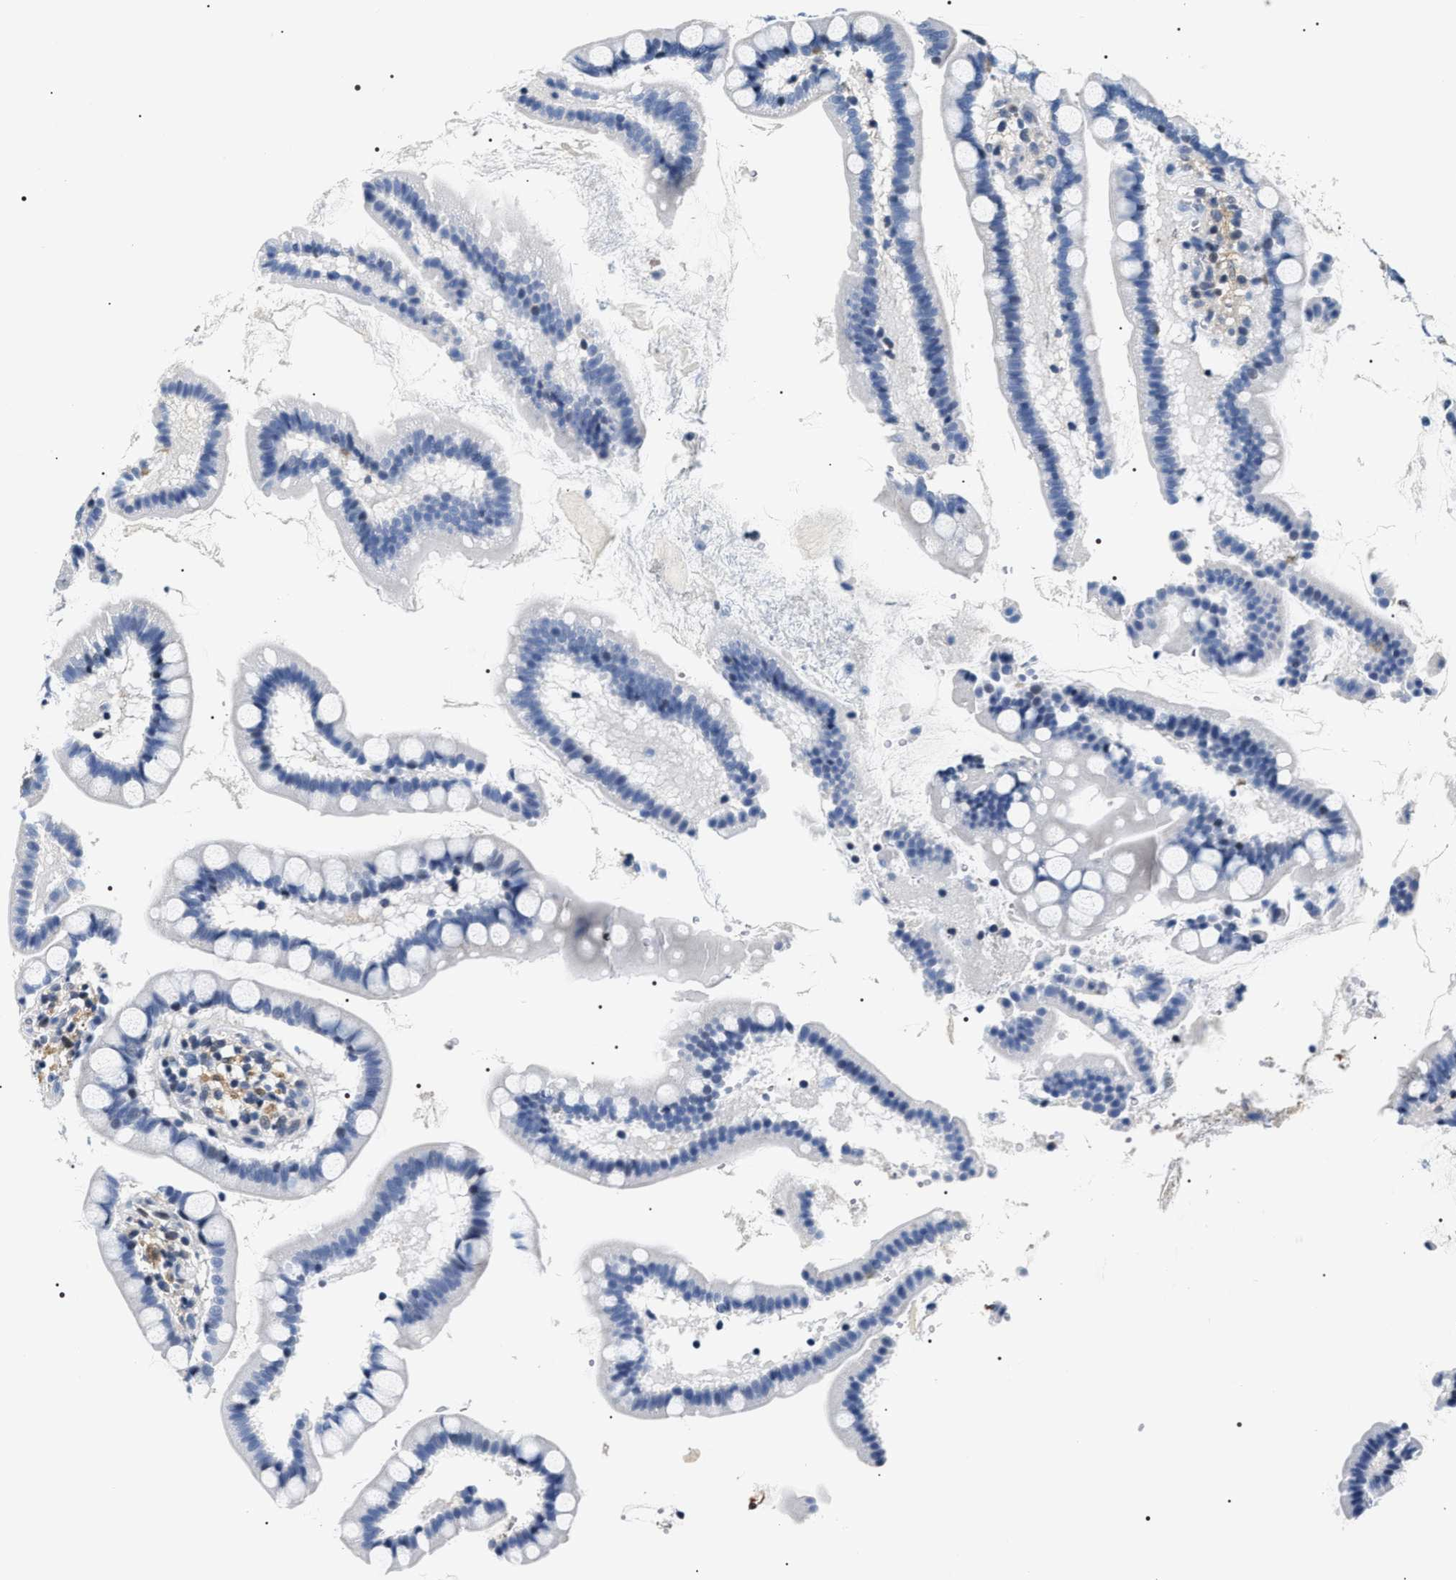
{"staining": {"intensity": "negative", "quantity": "none", "location": "none"}, "tissue": "small intestine", "cell_type": "Glandular cells", "image_type": "normal", "snomed": [{"axis": "morphology", "description": "Normal tissue, NOS"}, {"axis": "topography", "description": "Small intestine"}], "caption": "This is an immunohistochemistry histopathology image of normal small intestine. There is no staining in glandular cells.", "gene": "BAG2", "patient": {"sex": "female", "age": 84}}